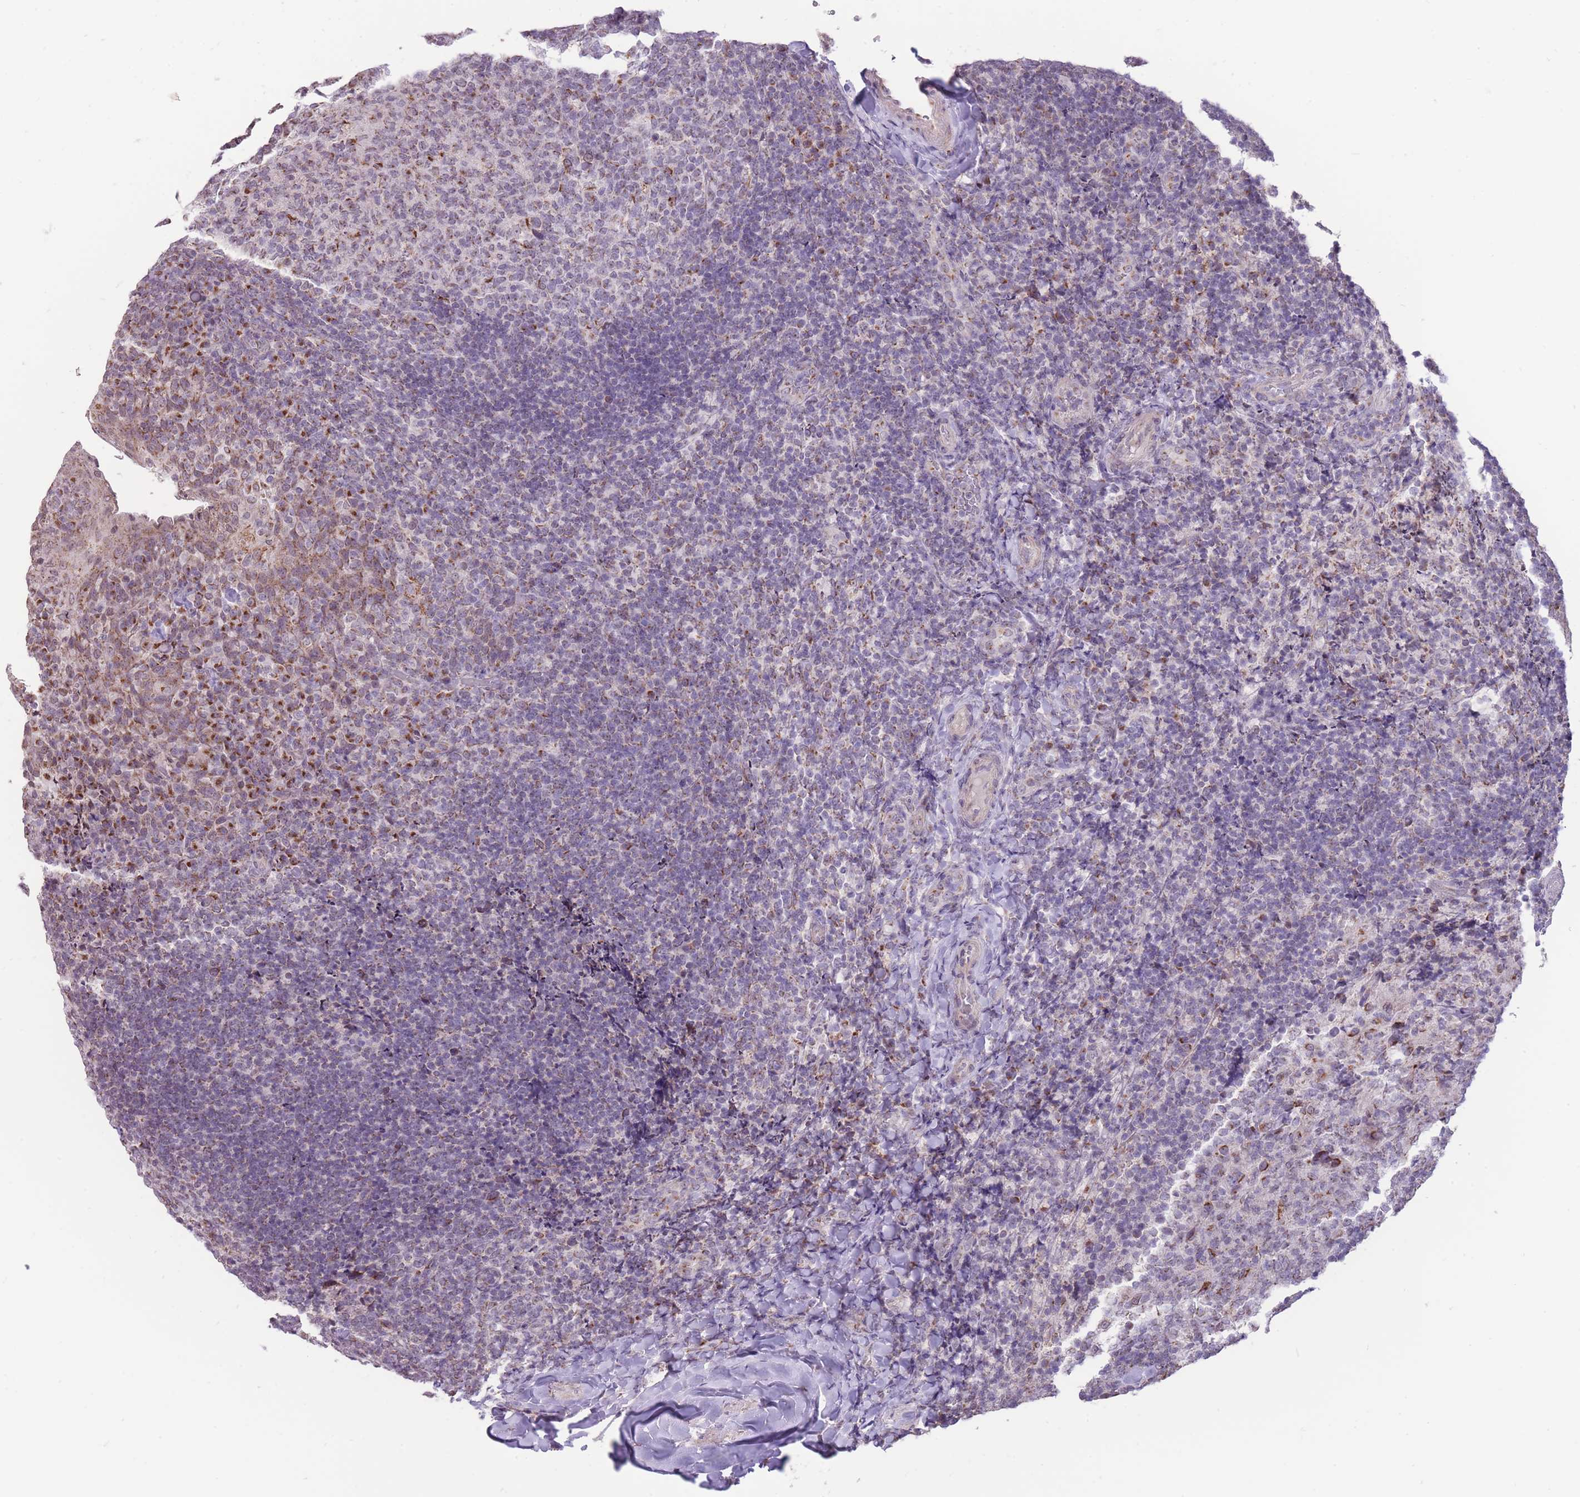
{"staining": {"intensity": "weak", "quantity": "<25%", "location": "cytoplasmic/membranous"}, "tissue": "tonsil", "cell_type": "Germinal center cells", "image_type": "normal", "snomed": [{"axis": "morphology", "description": "Normal tissue, NOS"}, {"axis": "topography", "description": "Tonsil"}], "caption": "Immunohistochemistry micrograph of unremarkable tonsil: human tonsil stained with DAB (3,3'-diaminobenzidine) demonstrates no significant protein staining in germinal center cells. (Brightfield microscopy of DAB immunohistochemistry at high magnification).", "gene": "NELL1", "patient": {"sex": "female", "age": 10}}